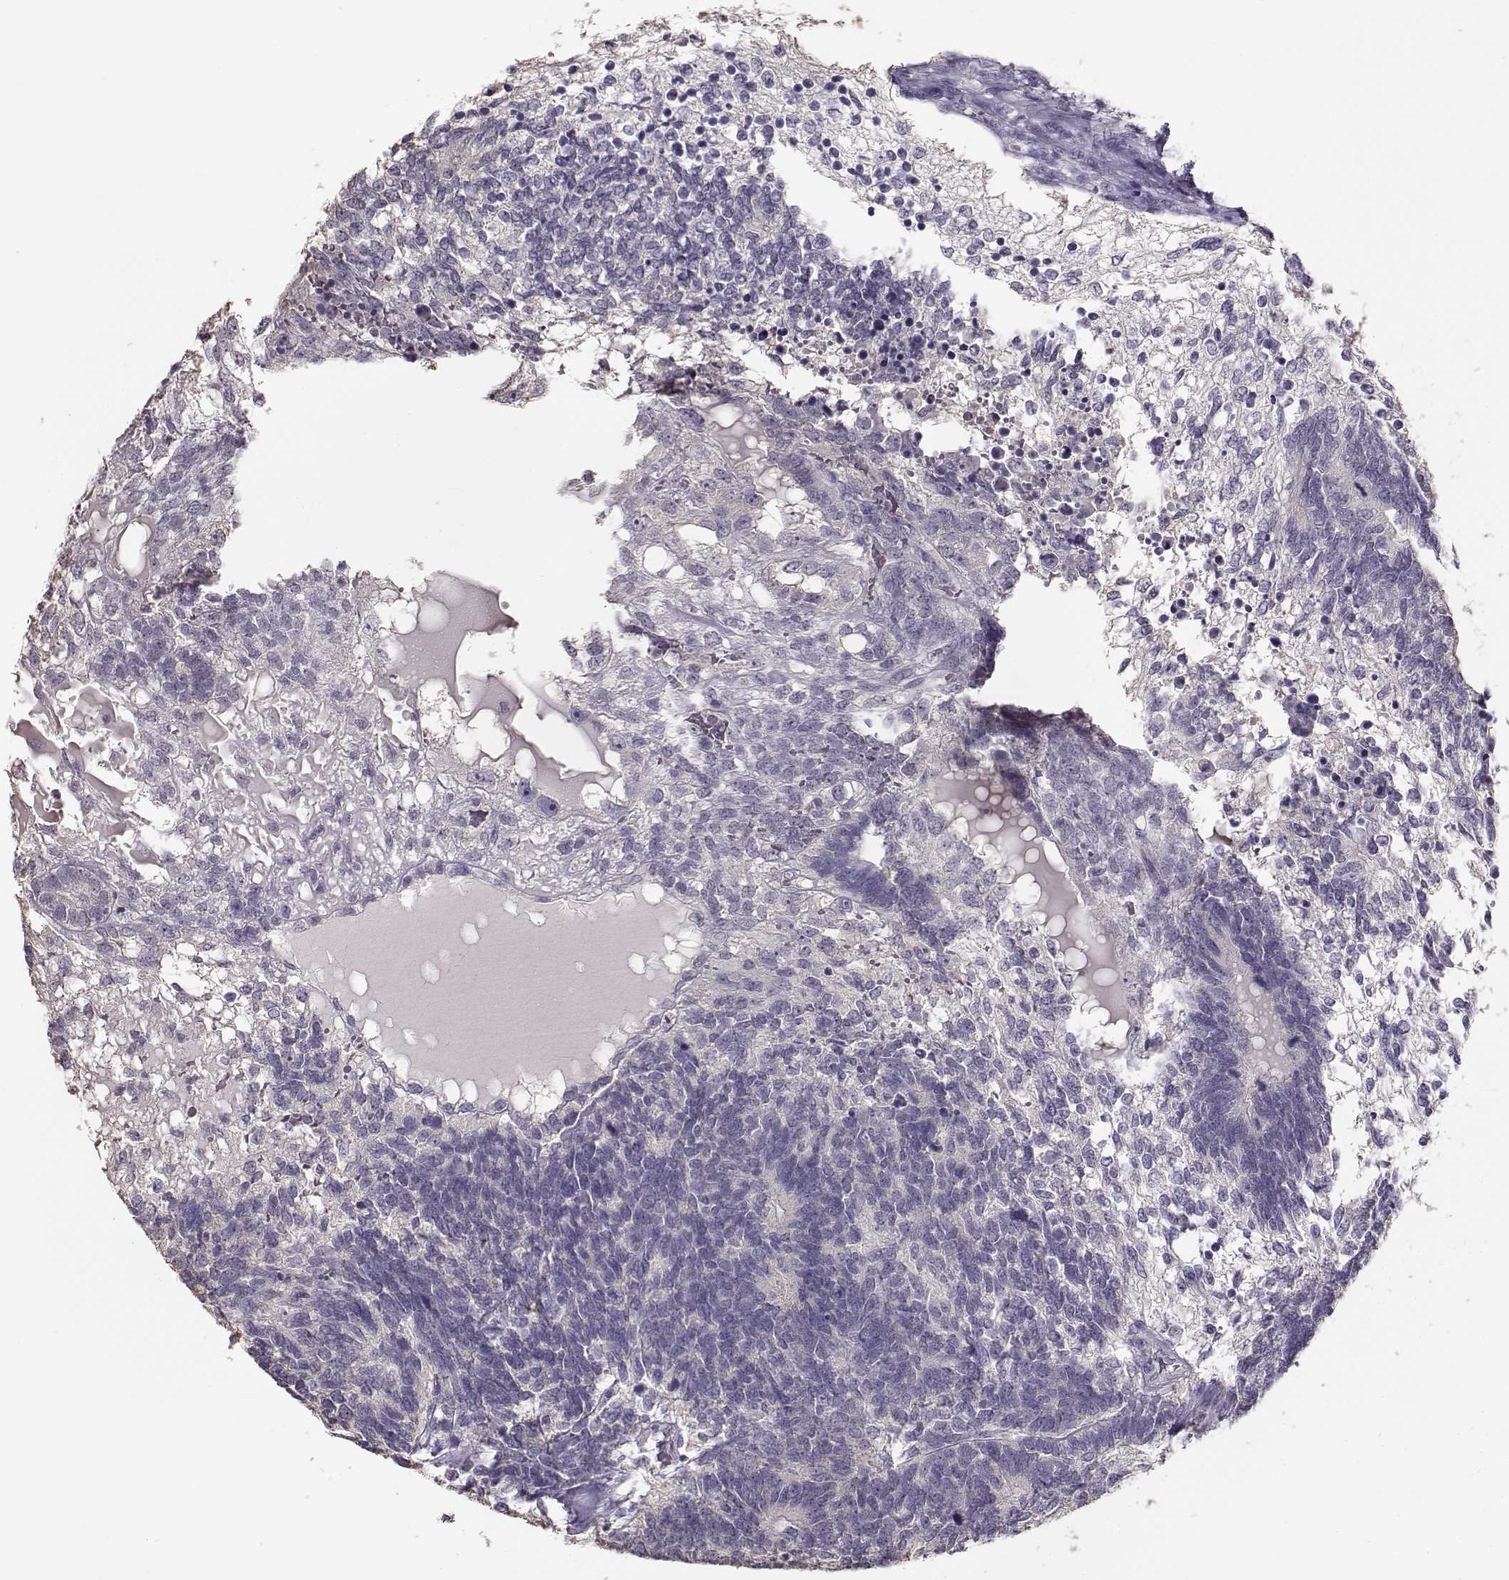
{"staining": {"intensity": "negative", "quantity": "none", "location": "none"}, "tissue": "testis cancer", "cell_type": "Tumor cells", "image_type": "cancer", "snomed": [{"axis": "morphology", "description": "Seminoma, NOS"}, {"axis": "morphology", "description": "Carcinoma, Embryonal, NOS"}, {"axis": "topography", "description": "Testis"}], "caption": "The micrograph exhibits no staining of tumor cells in seminoma (testis).", "gene": "UROC1", "patient": {"sex": "male", "age": 41}}